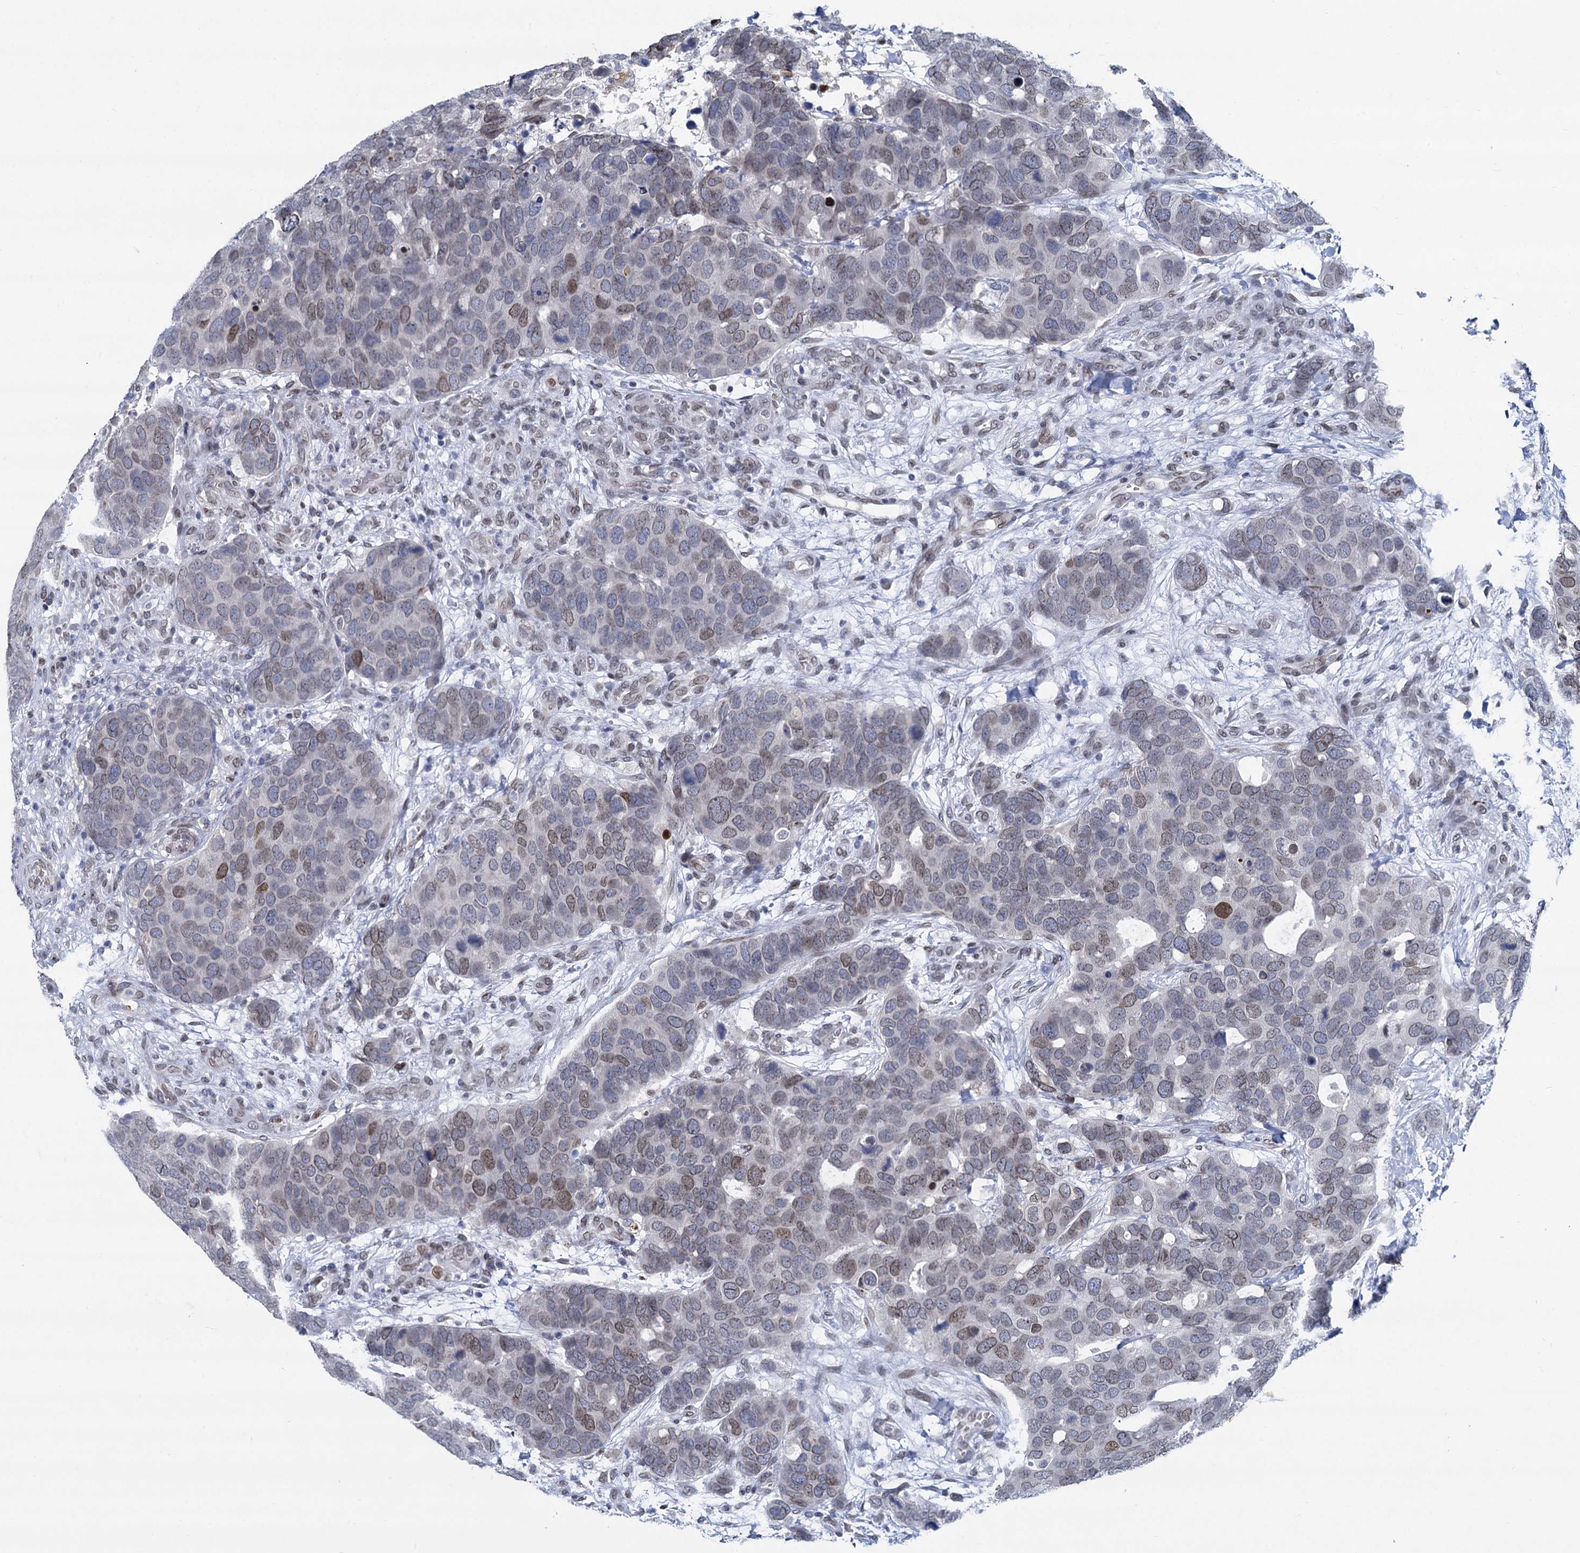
{"staining": {"intensity": "moderate", "quantity": "<25%", "location": "nuclear"}, "tissue": "breast cancer", "cell_type": "Tumor cells", "image_type": "cancer", "snomed": [{"axis": "morphology", "description": "Duct carcinoma"}, {"axis": "topography", "description": "Breast"}], "caption": "IHC of human breast cancer exhibits low levels of moderate nuclear positivity in about <25% of tumor cells. (IHC, brightfield microscopy, high magnification).", "gene": "PRSS35", "patient": {"sex": "female", "age": 83}}